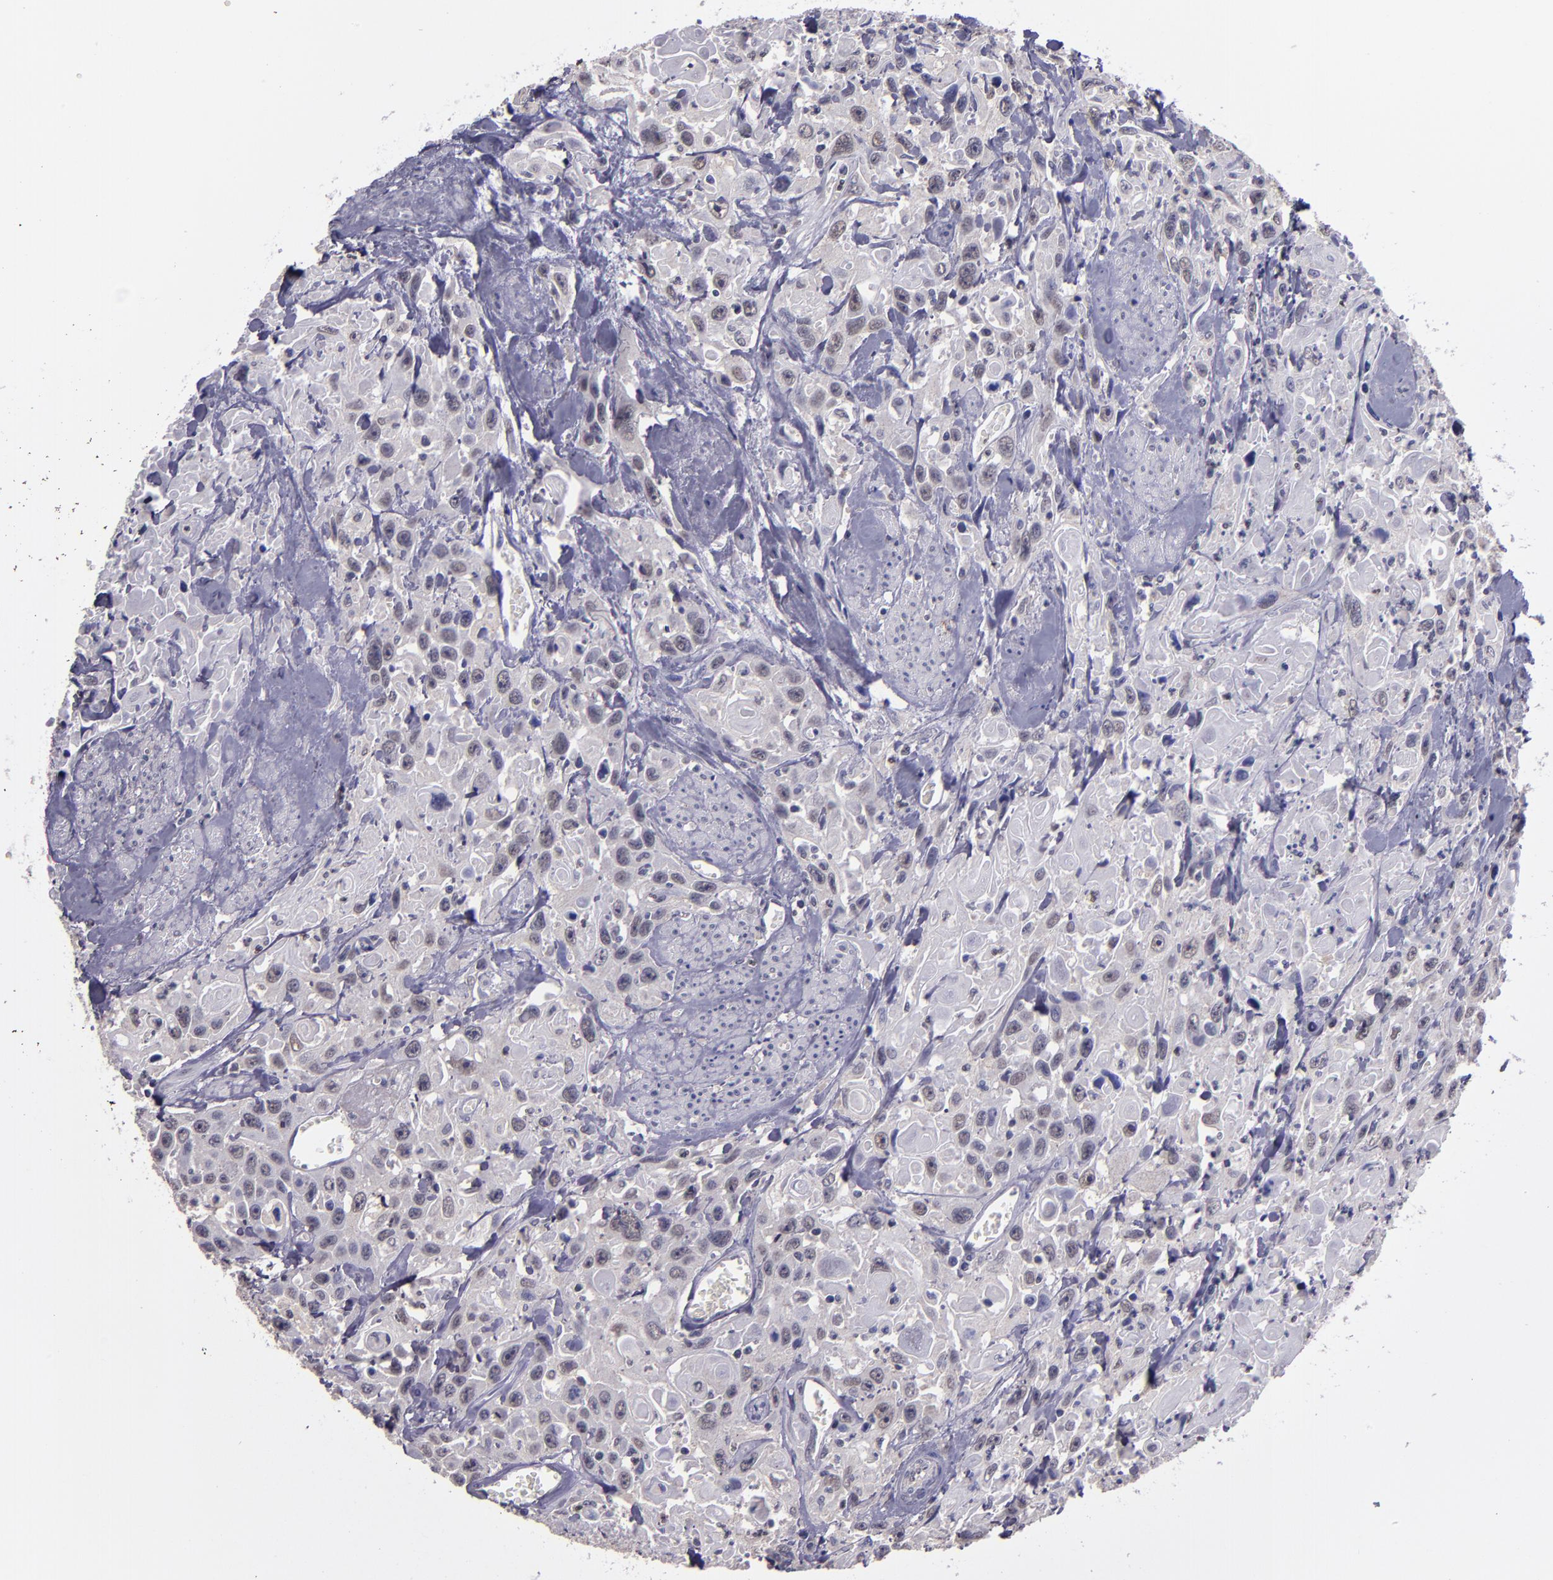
{"staining": {"intensity": "negative", "quantity": "none", "location": "none"}, "tissue": "urothelial cancer", "cell_type": "Tumor cells", "image_type": "cancer", "snomed": [{"axis": "morphology", "description": "Urothelial carcinoma, High grade"}, {"axis": "topography", "description": "Urinary bladder"}], "caption": "Photomicrograph shows no significant protein staining in tumor cells of high-grade urothelial carcinoma.", "gene": "CEBPE", "patient": {"sex": "female", "age": 84}}